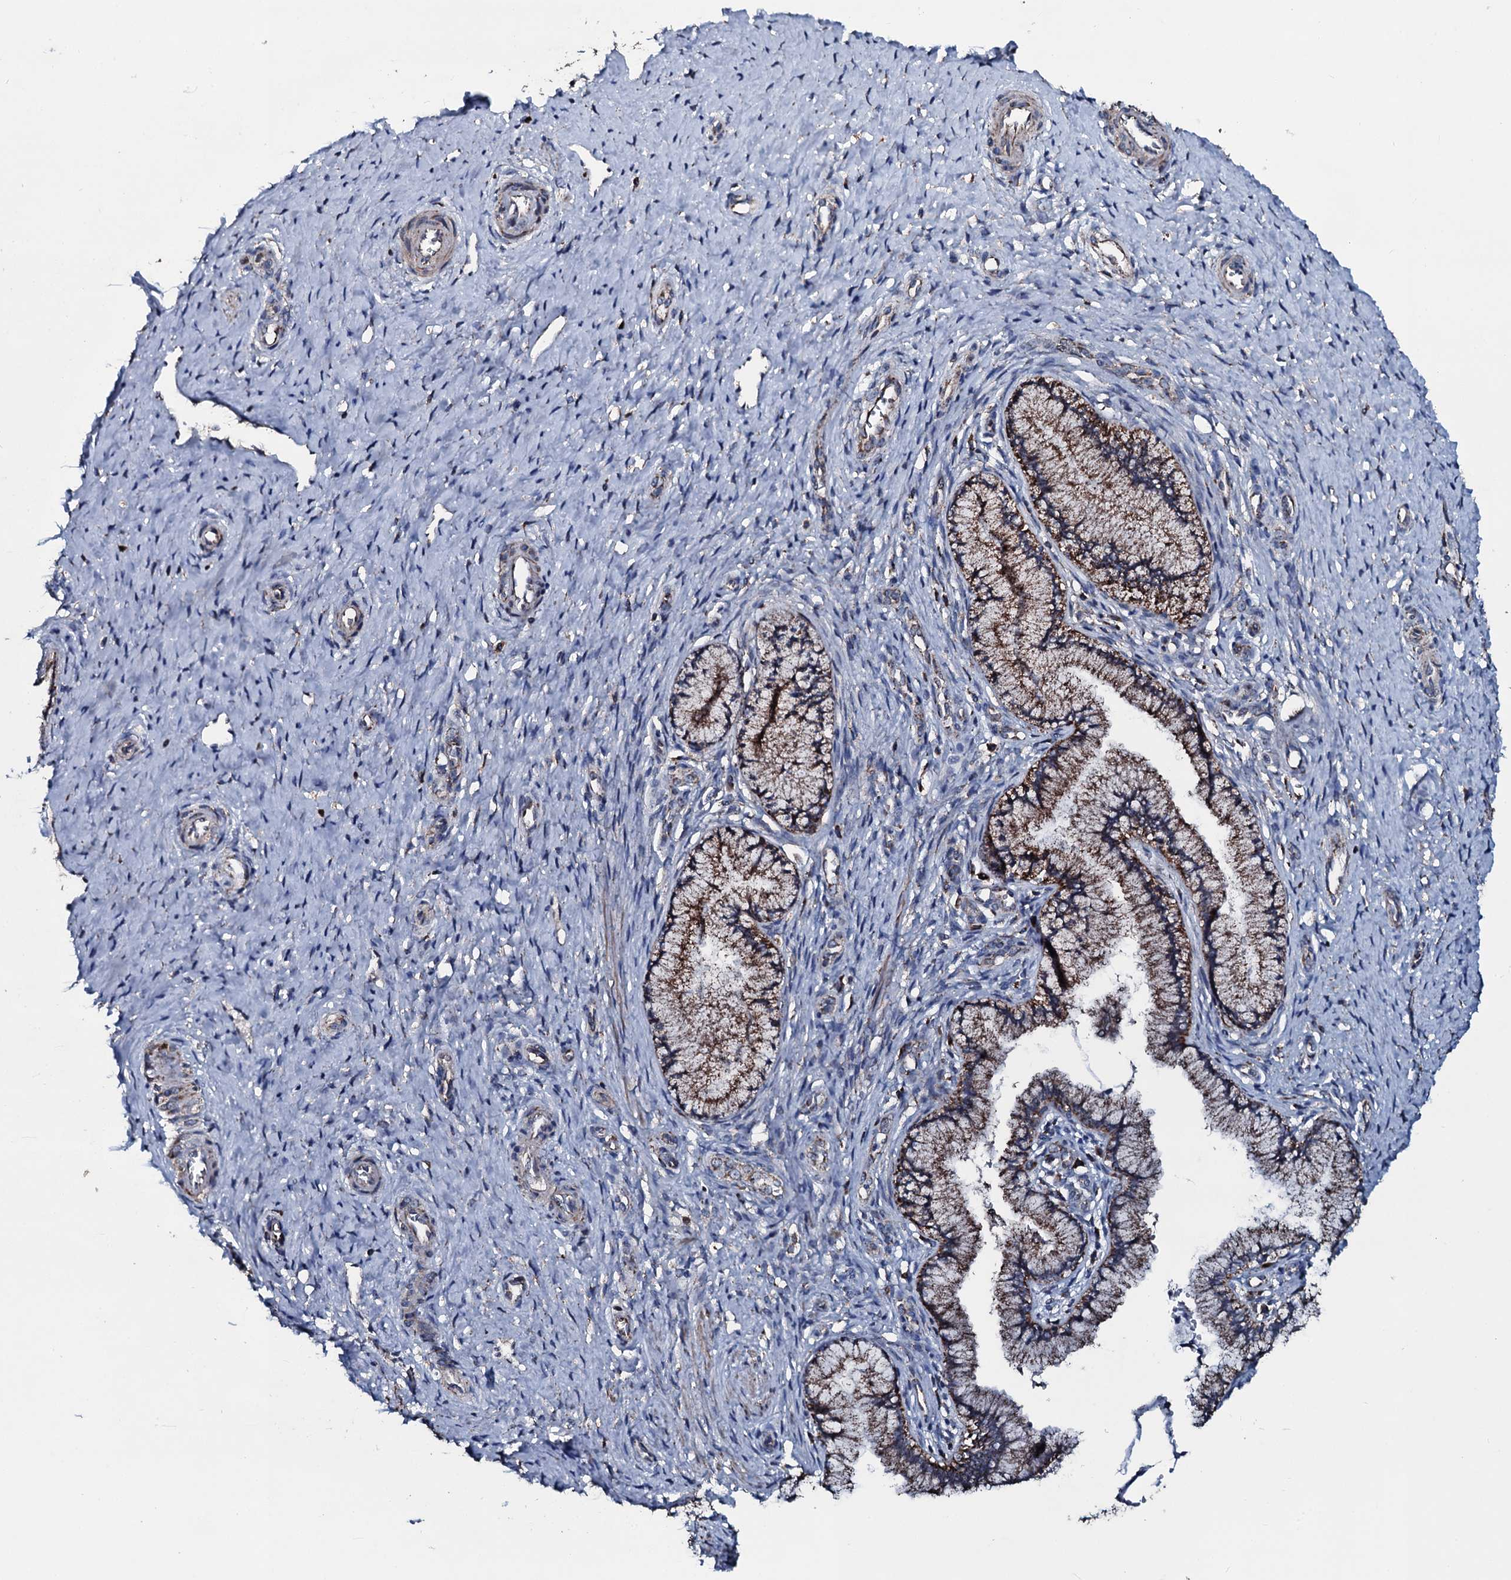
{"staining": {"intensity": "moderate", "quantity": ">75%", "location": "cytoplasmic/membranous"}, "tissue": "cervix", "cell_type": "Glandular cells", "image_type": "normal", "snomed": [{"axis": "morphology", "description": "Normal tissue, NOS"}, {"axis": "topography", "description": "Cervix"}], "caption": "IHC photomicrograph of benign human cervix stained for a protein (brown), which demonstrates medium levels of moderate cytoplasmic/membranous expression in approximately >75% of glandular cells.", "gene": "DYNC2I2", "patient": {"sex": "female", "age": 36}}